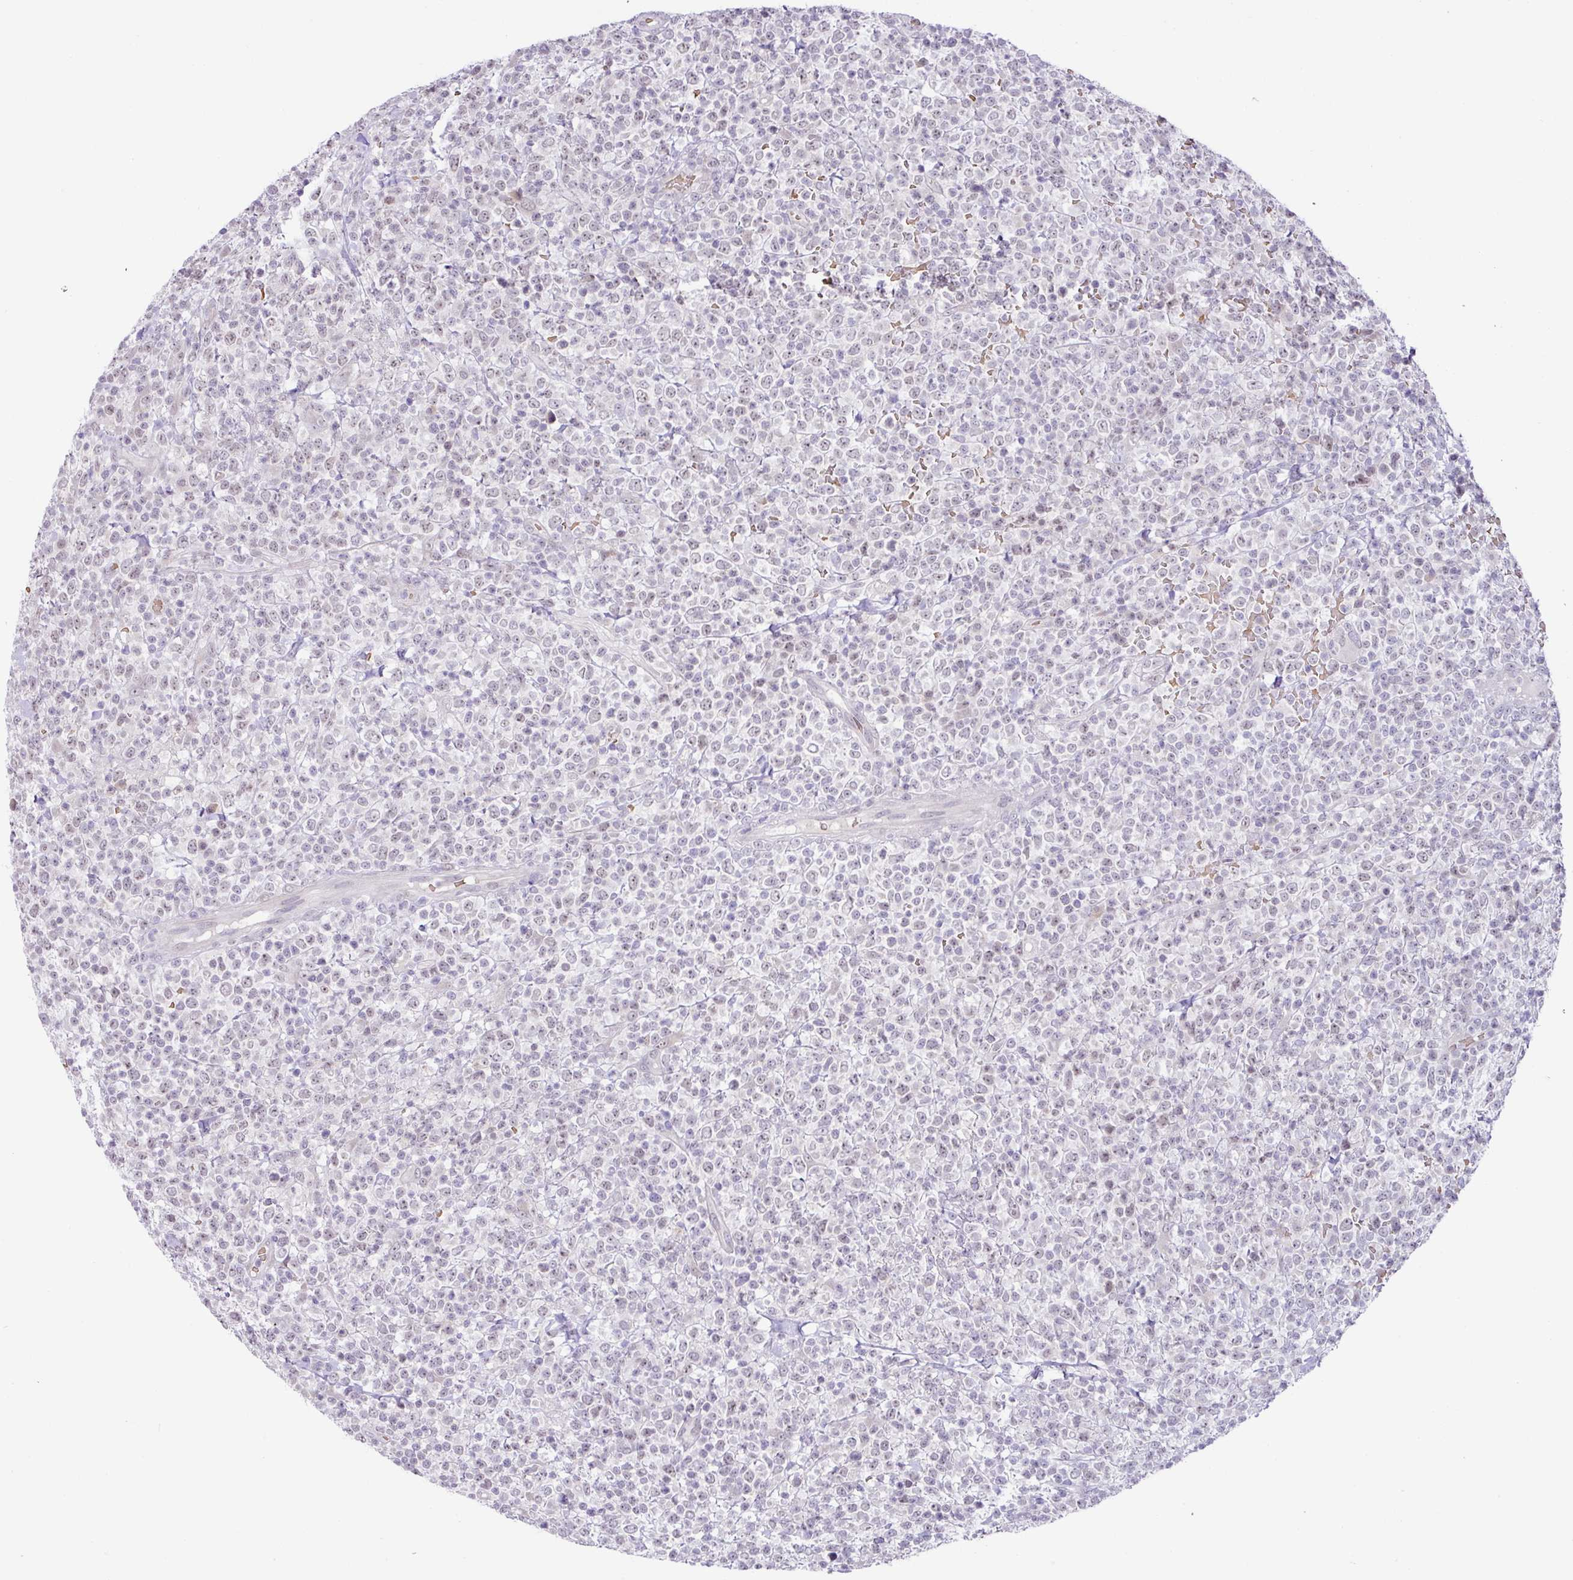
{"staining": {"intensity": "negative", "quantity": "none", "location": "none"}, "tissue": "lymphoma", "cell_type": "Tumor cells", "image_type": "cancer", "snomed": [{"axis": "morphology", "description": "Malignant lymphoma, non-Hodgkin's type, High grade"}, {"axis": "topography", "description": "Colon"}], "caption": "Micrograph shows no significant protein expression in tumor cells of high-grade malignant lymphoma, non-Hodgkin's type.", "gene": "PARP2", "patient": {"sex": "female", "age": 53}}